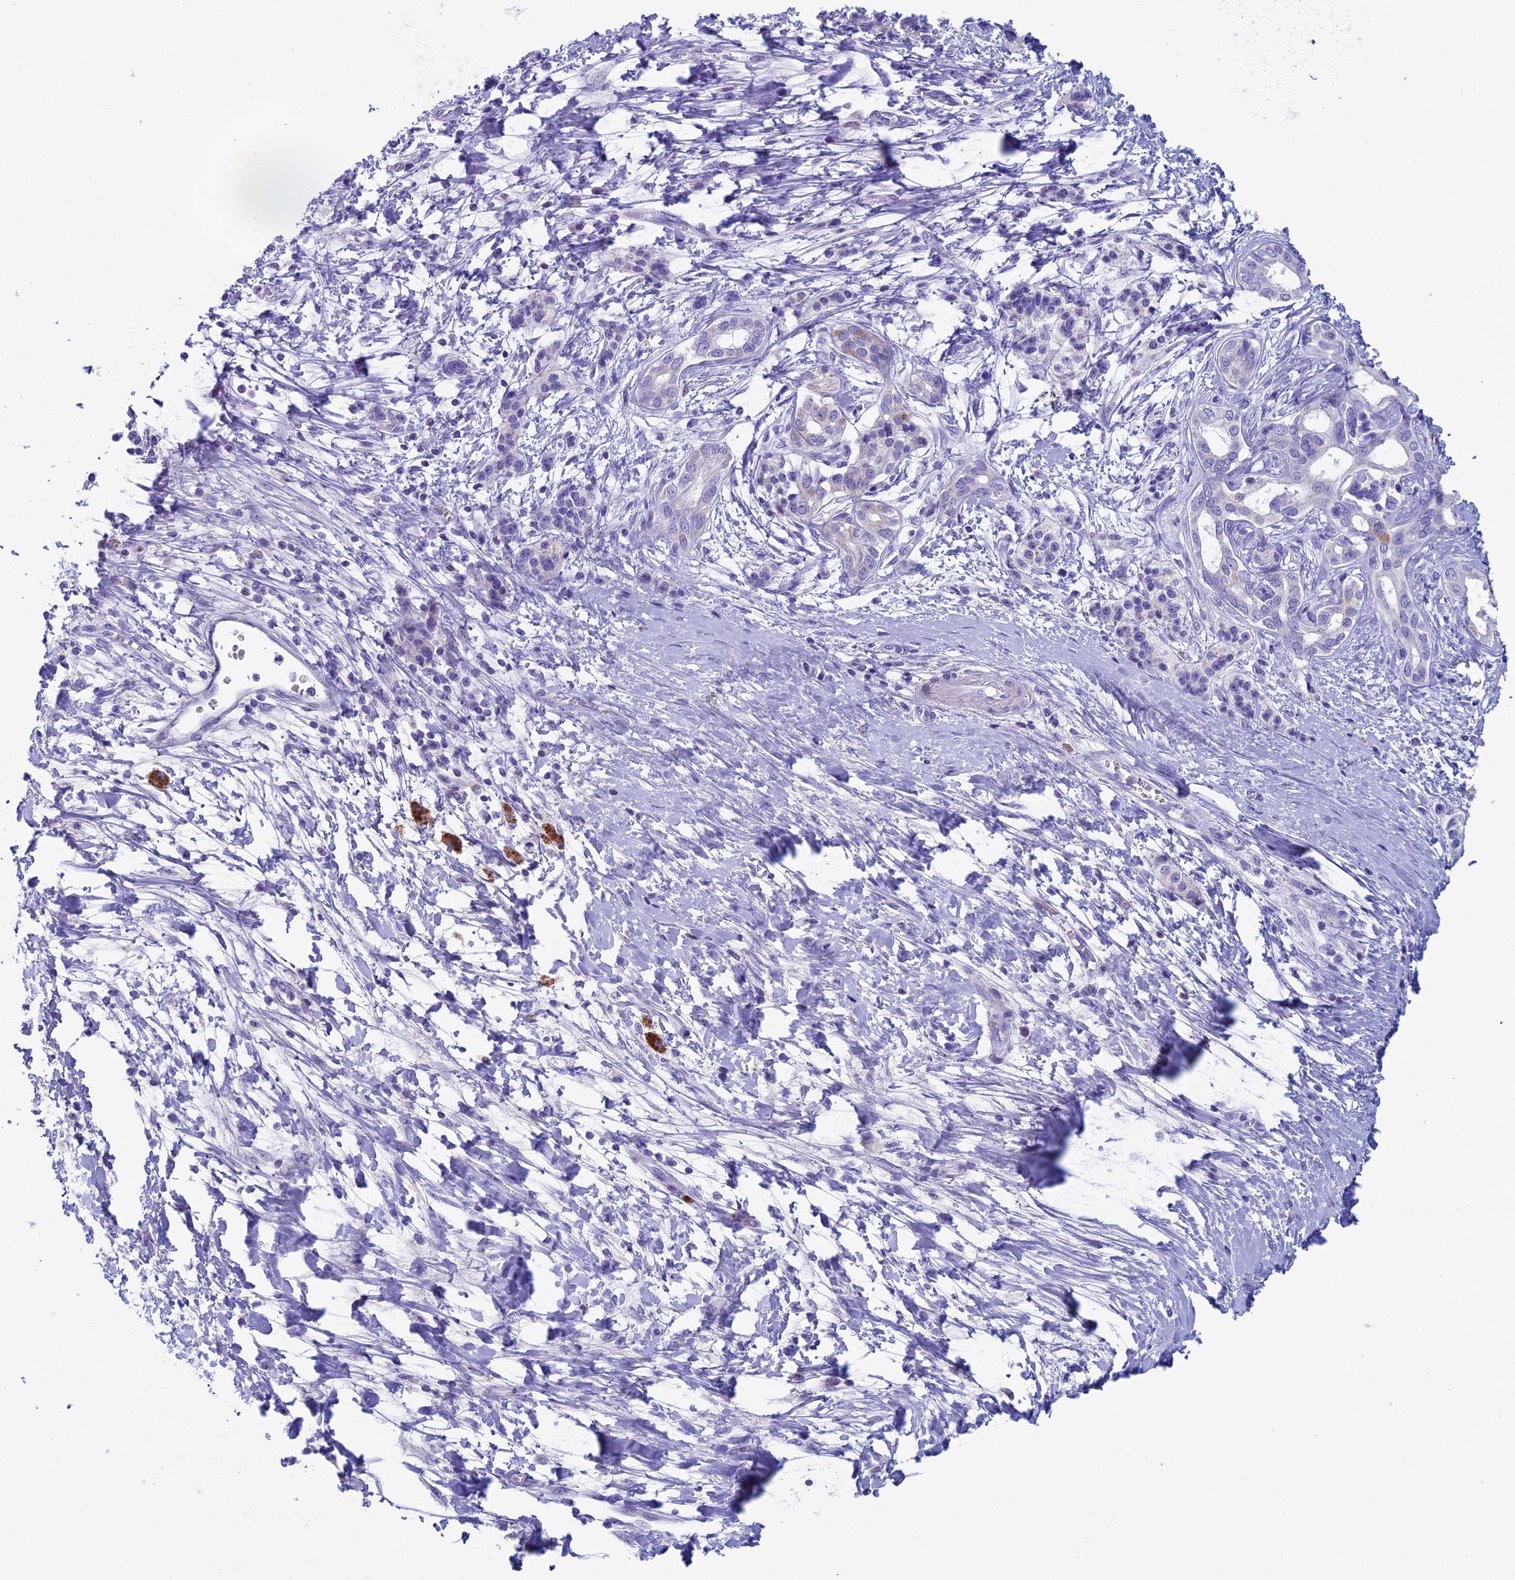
{"staining": {"intensity": "negative", "quantity": "none", "location": "none"}, "tissue": "pancreatic cancer", "cell_type": "Tumor cells", "image_type": "cancer", "snomed": [{"axis": "morphology", "description": "Adenocarcinoma, NOS"}, {"axis": "topography", "description": "Pancreas"}], "caption": "This photomicrograph is of pancreatic cancer stained with IHC to label a protein in brown with the nuclei are counter-stained blue. There is no positivity in tumor cells.", "gene": "ZNF563", "patient": {"sex": "male", "age": 50}}